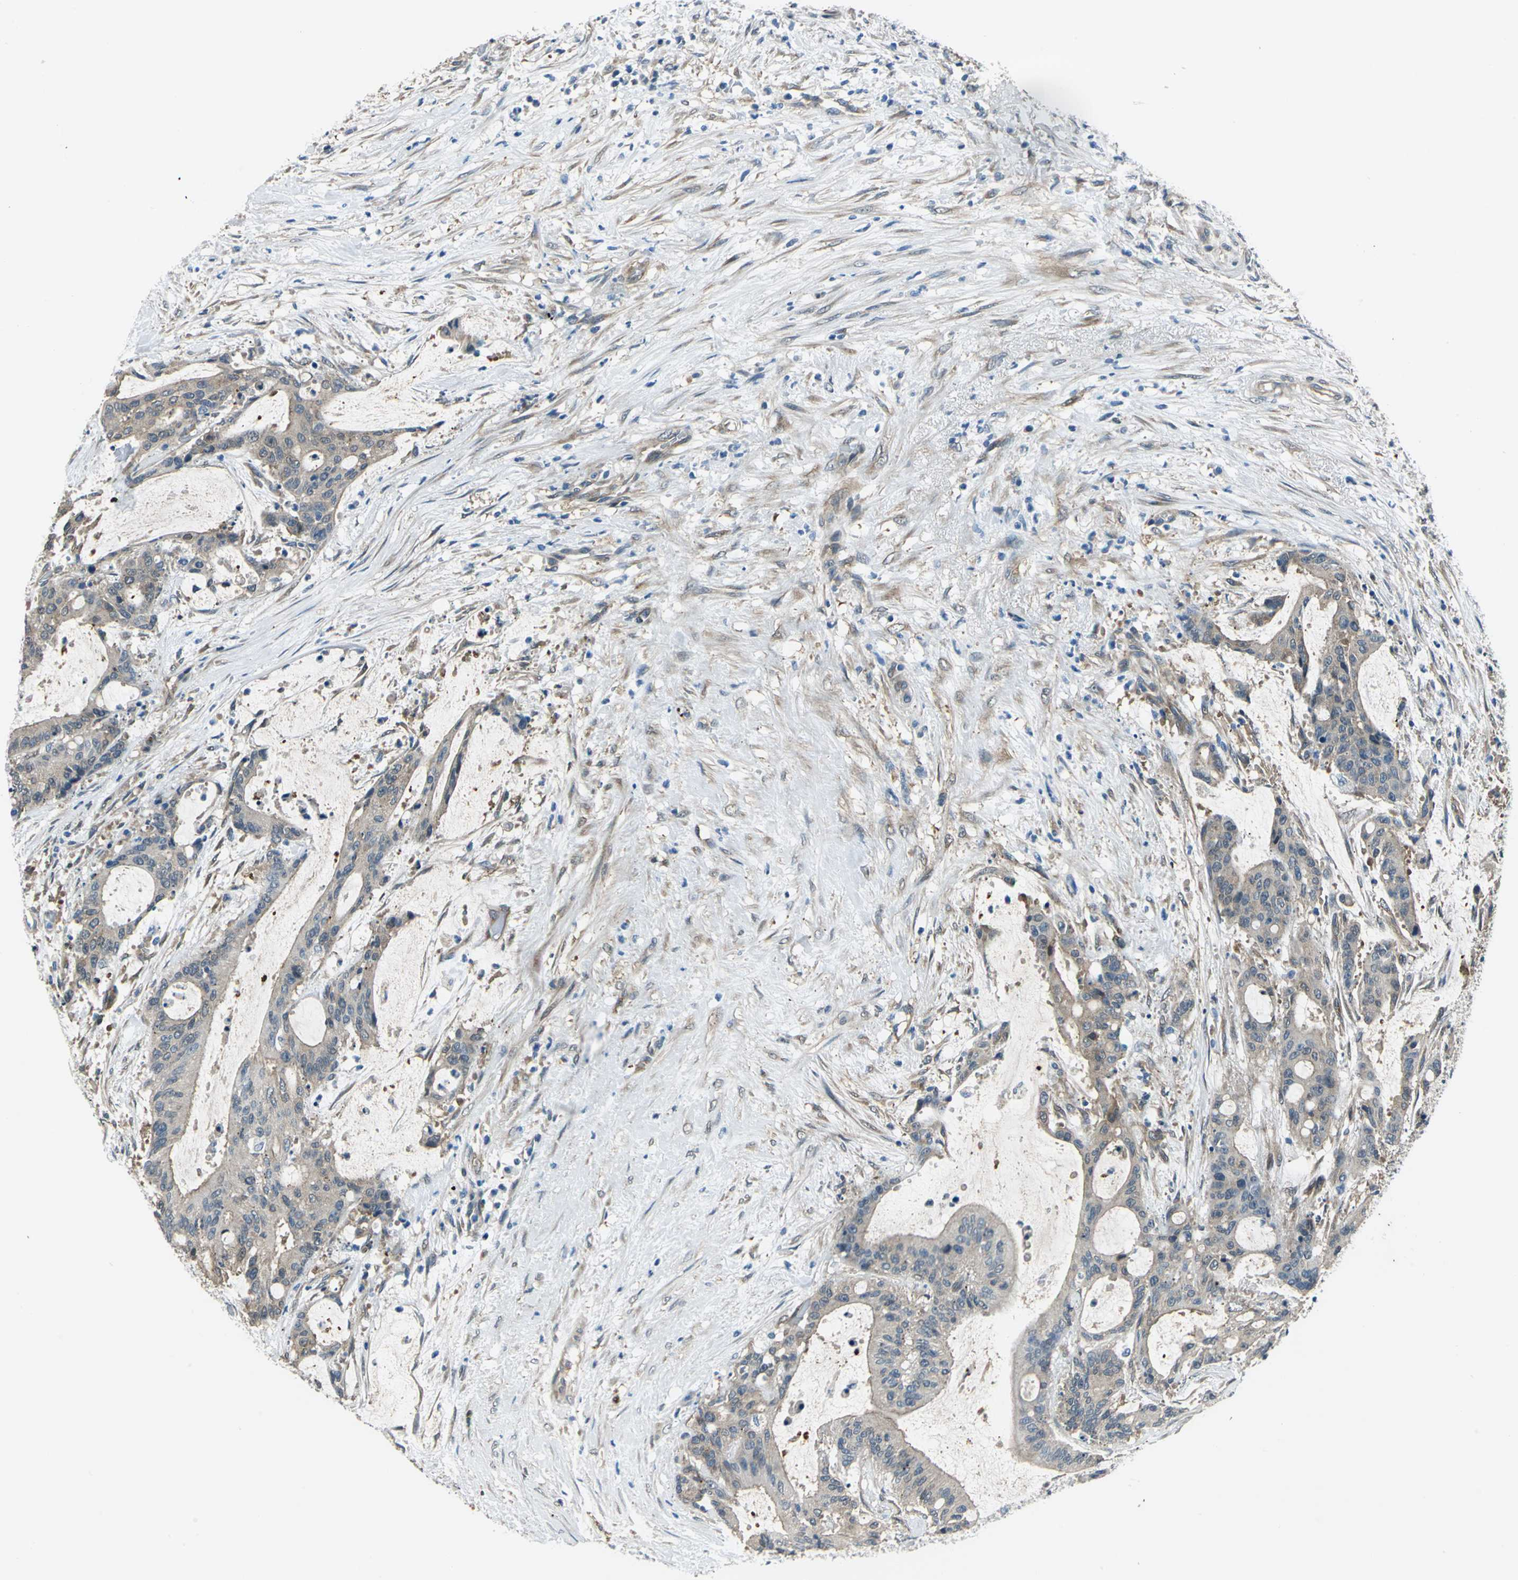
{"staining": {"intensity": "weak", "quantity": "<25%", "location": "cytoplasmic/membranous"}, "tissue": "liver cancer", "cell_type": "Tumor cells", "image_type": "cancer", "snomed": [{"axis": "morphology", "description": "Cholangiocarcinoma"}, {"axis": "topography", "description": "Liver"}], "caption": "DAB immunohistochemical staining of liver cancer shows no significant staining in tumor cells.", "gene": "CDC42EP1", "patient": {"sex": "female", "age": 73}}